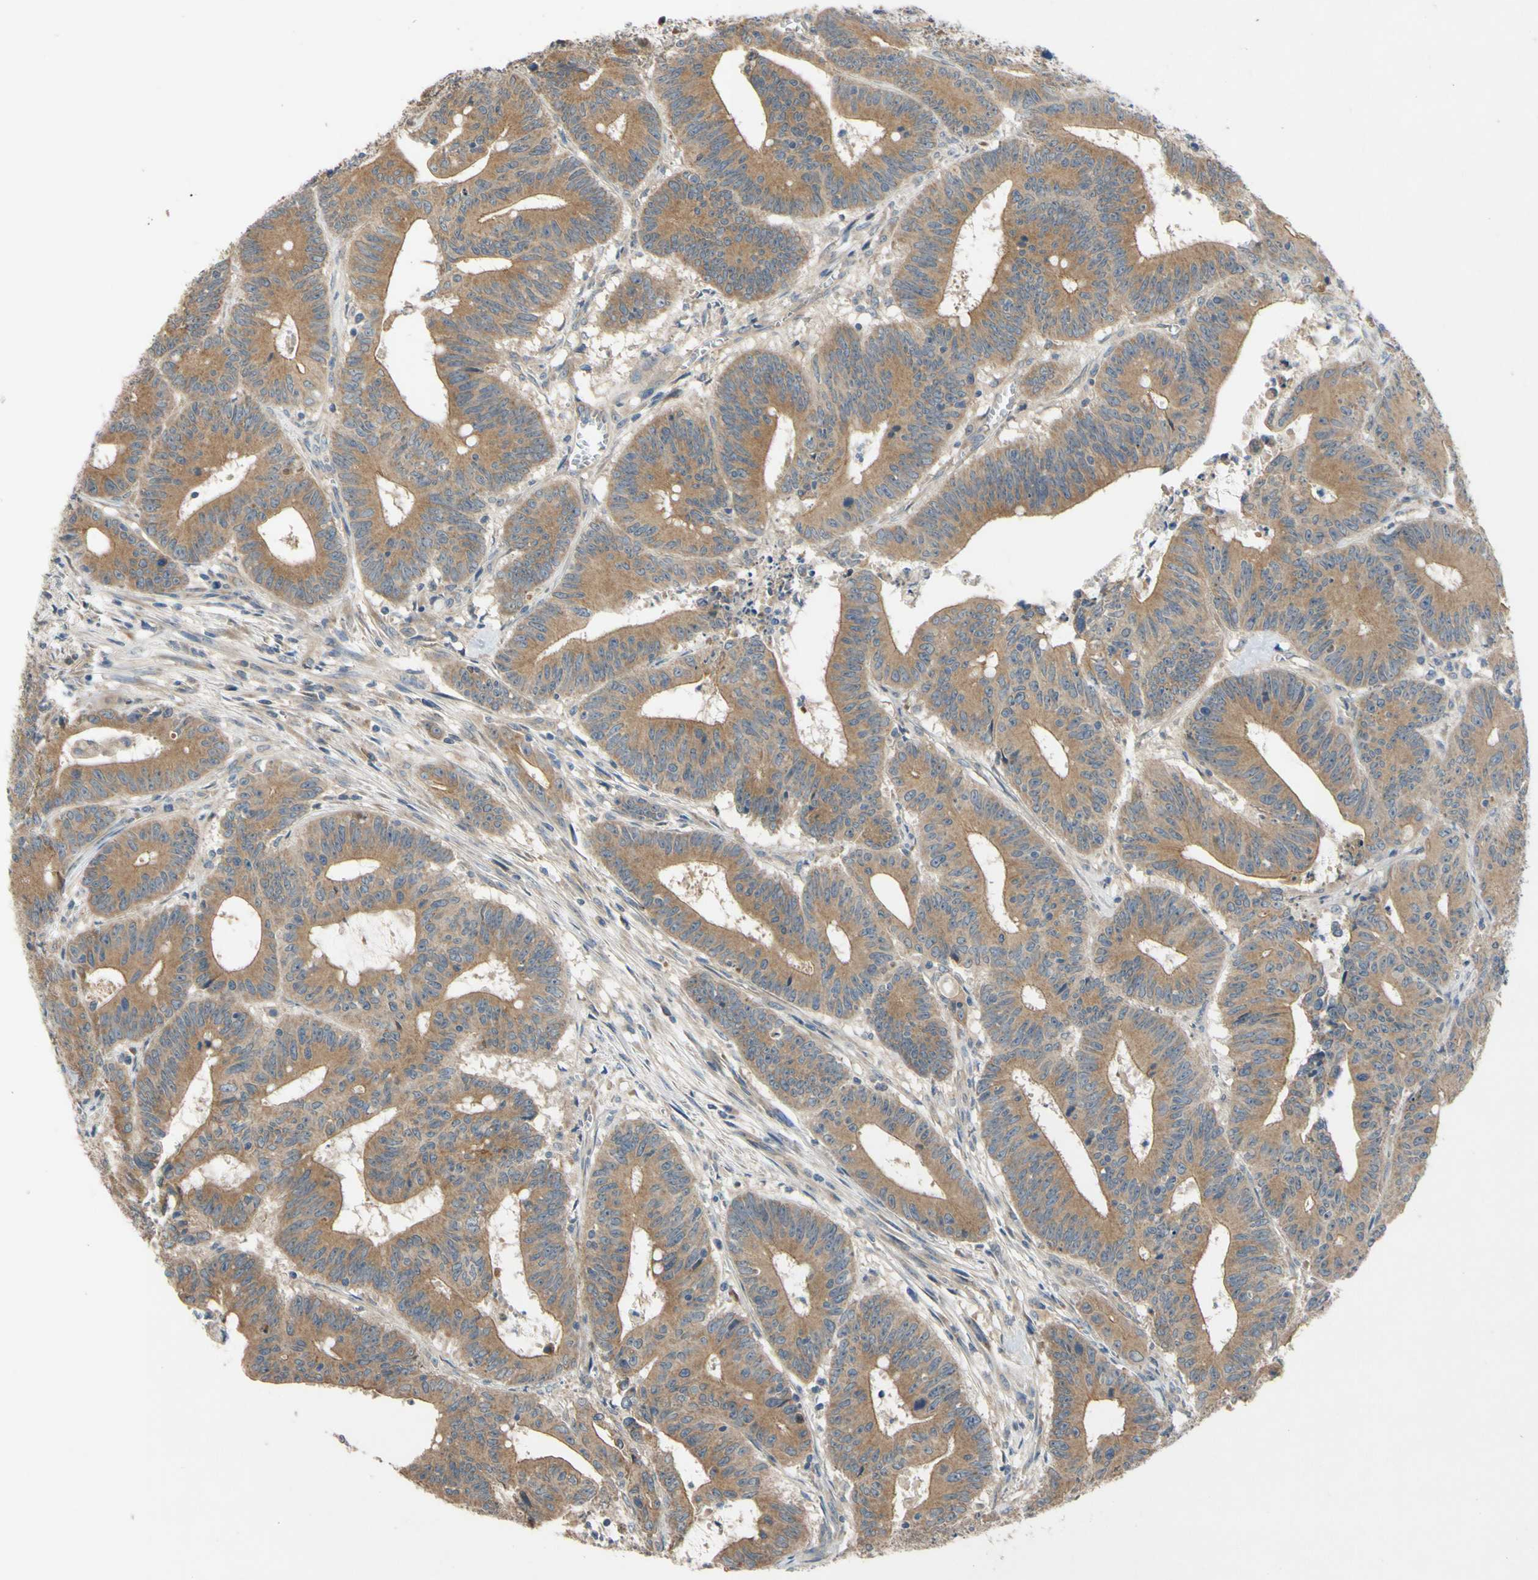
{"staining": {"intensity": "moderate", "quantity": ">75%", "location": "cytoplasmic/membranous"}, "tissue": "colorectal cancer", "cell_type": "Tumor cells", "image_type": "cancer", "snomed": [{"axis": "morphology", "description": "Adenocarcinoma, NOS"}, {"axis": "topography", "description": "Colon"}], "caption": "Immunohistochemistry (DAB (3,3'-diaminobenzidine)) staining of adenocarcinoma (colorectal) exhibits moderate cytoplasmic/membranous protein positivity in about >75% of tumor cells. (DAB (3,3'-diaminobenzidine) = brown stain, brightfield microscopy at high magnification).", "gene": "MBTPS2", "patient": {"sex": "male", "age": 45}}